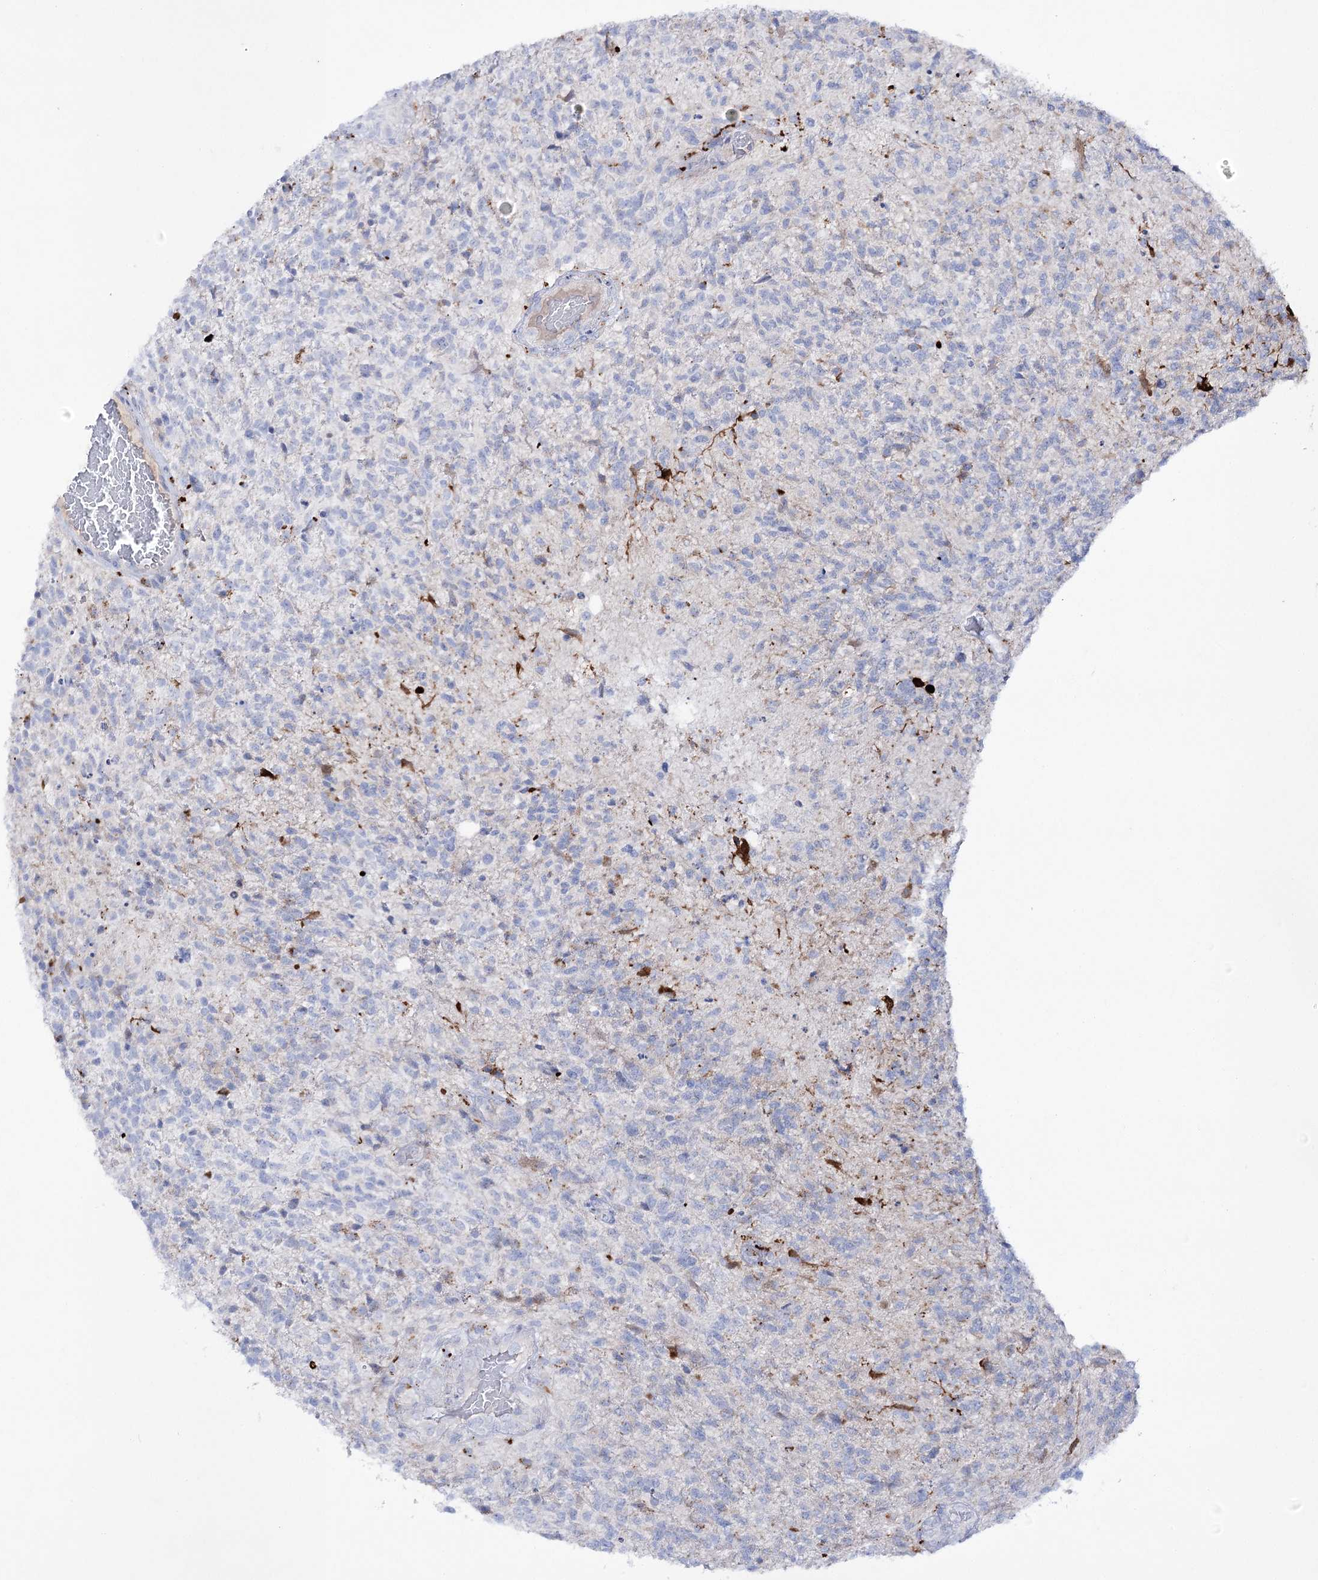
{"staining": {"intensity": "negative", "quantity": "none", "location": "none"}, "tissue": "glioma", "cell_type": "Tumor cells", "image_type": "cancer", "snomed": [{"axis": "morphology", "description": "Glioma, malignant, High grade"}, {"axis": "topography", "description": "Brain"}], "caption": "High magnification brightfield microscopy of glioma stained with DAB (brown) and counterstained with hematoxylin (blue): tumor cells show no significant staining.", "gene": "NAGLU", "patient": {"sex": "male", "age": 56}}